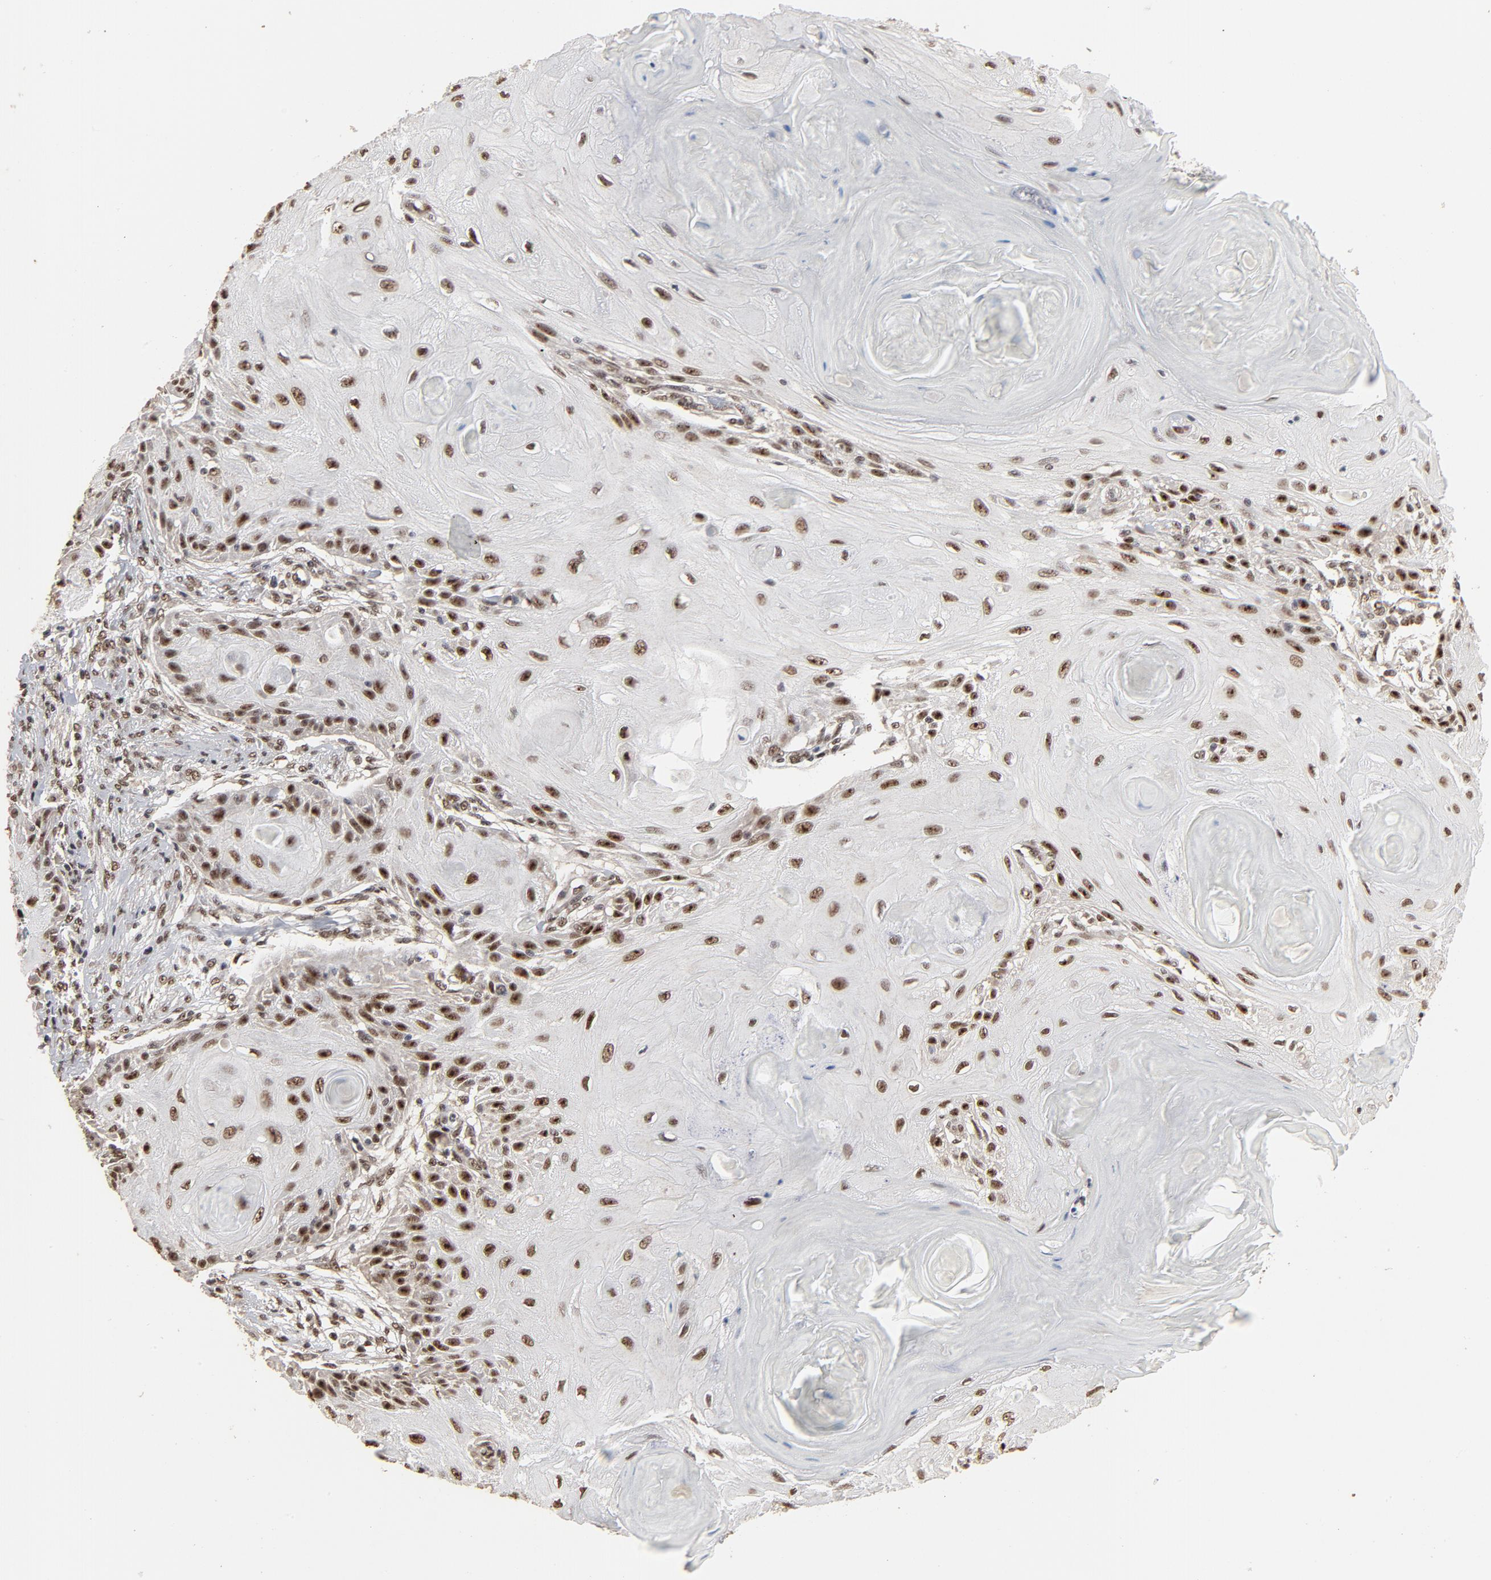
{"staining": {"intensity": "moderate", "quantity": ">75%", "location": "nuclear"}, "tissue": "skin cancer", "cell_type": "Tumor cells", "image_type": "cancer", "snomed": [{"axis": "morphology", "description": "Squamous cell carcinoma, NOS"}, {"axis": "topography", "description": "Skin"}], "caption": "Protein staining by immunohistochemistry exhibits moderate nuclear staining in approximately >75% of tumor cells in squamous cell carcinoma (skin). (brown staining indicates protein expression, while blue staining denotes nuclei).", "gene": "TP53RK", "patient": {"sex": "female", "age": 88}}